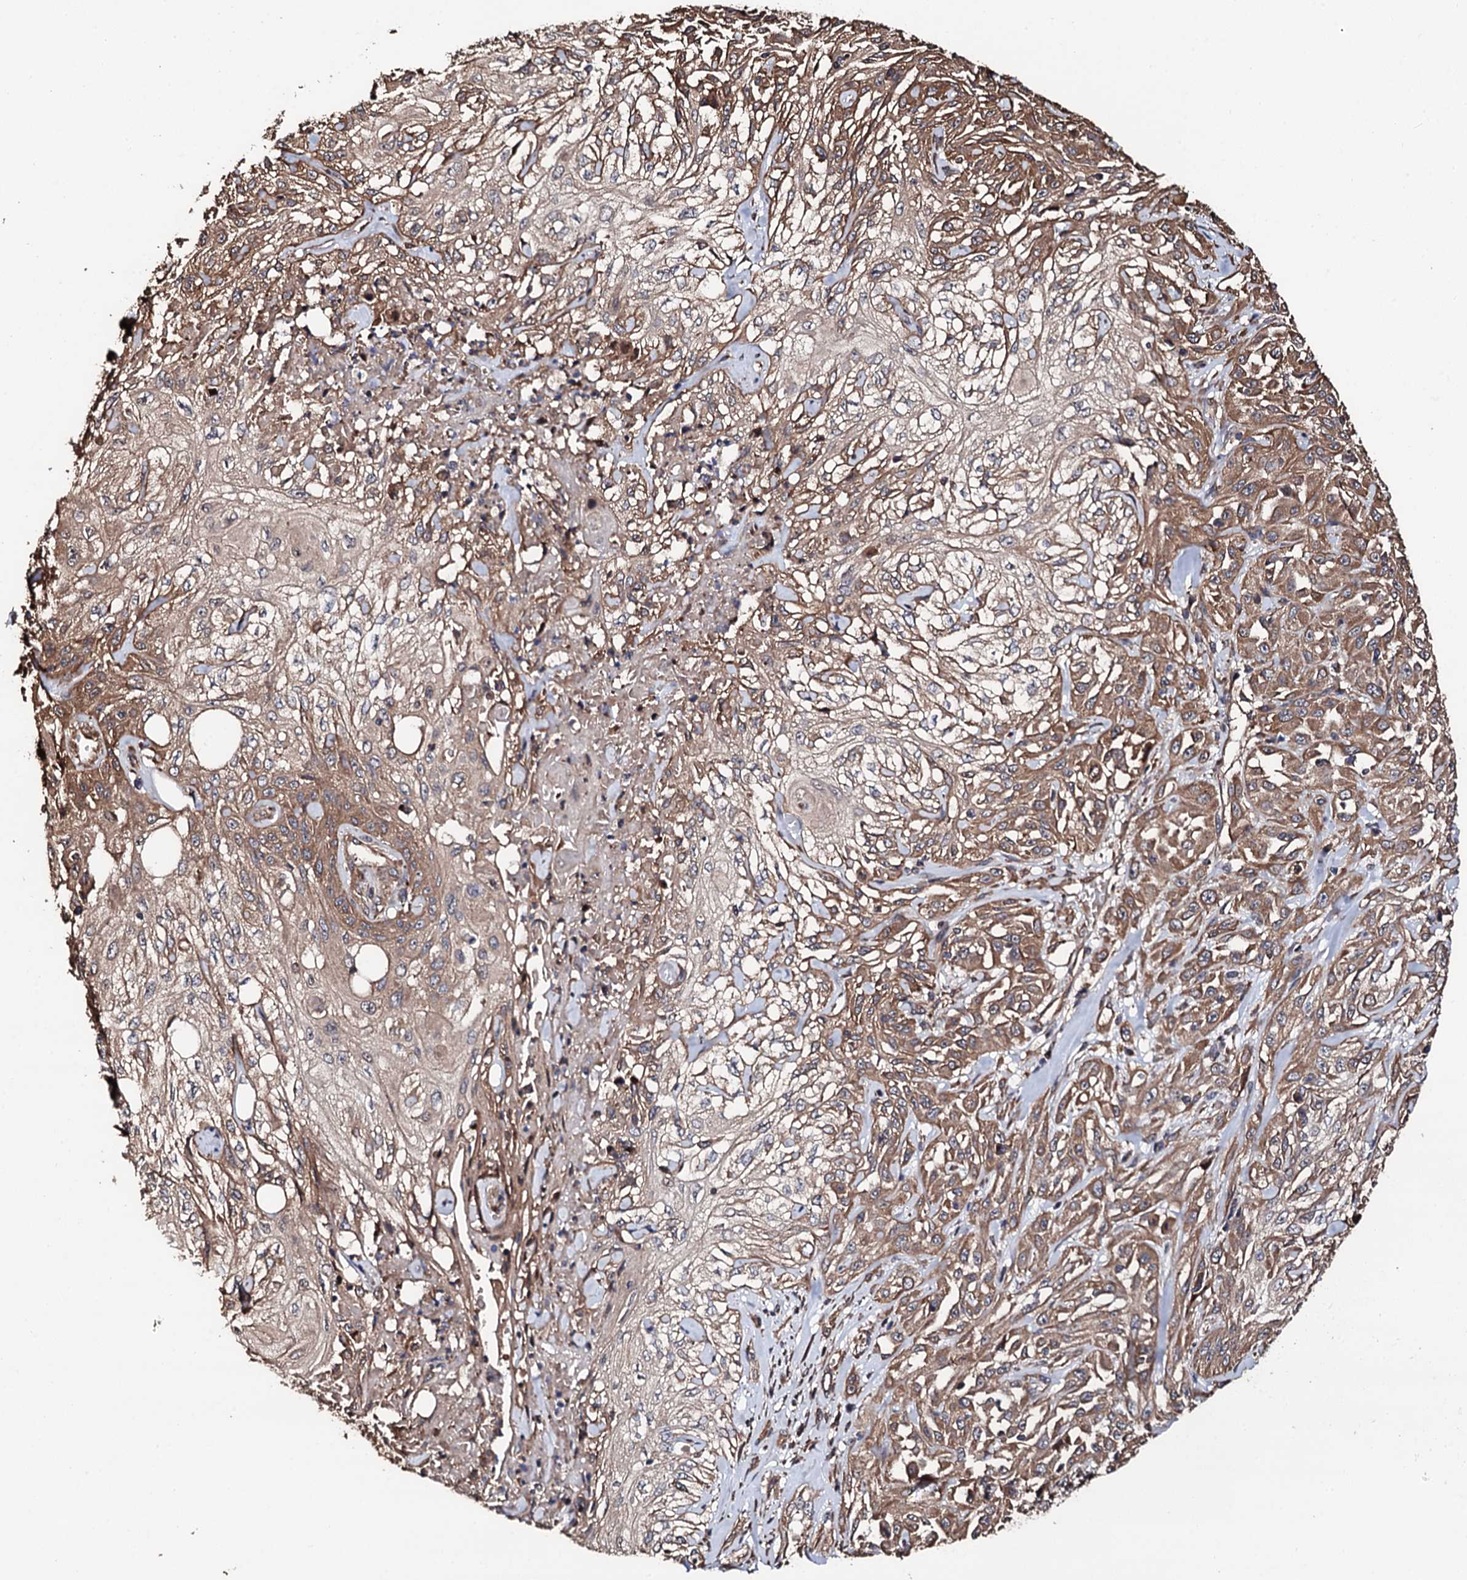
{"staining": {"intensity": "moderate", "quantity": ">75%", "location": "cytoplasmic/membranous"}, "tissue": "skin cancer", "cell_type": "Tumor cells", "image_type": "cancer", "snomed": [{"axis": "morphology", "description": "Squamous cell carcinoma, NOS"}, {"axis": "morphology", "description": "Squamous cell carcinoma, metastatic, NOS"}, {"axis": "topography", "description": "Skin"}, {"axis": "topography", "description": "Lymph node"}], "caption": "There is medium levels of moderate cytoplasmic/membranous staining in tumor cells of skin squamous cell carcinoma, as demonstrated by immunohistochemical staining (brown color).", "gene": "CKAP5", "patient": {"sex": "male", "age": 75}}